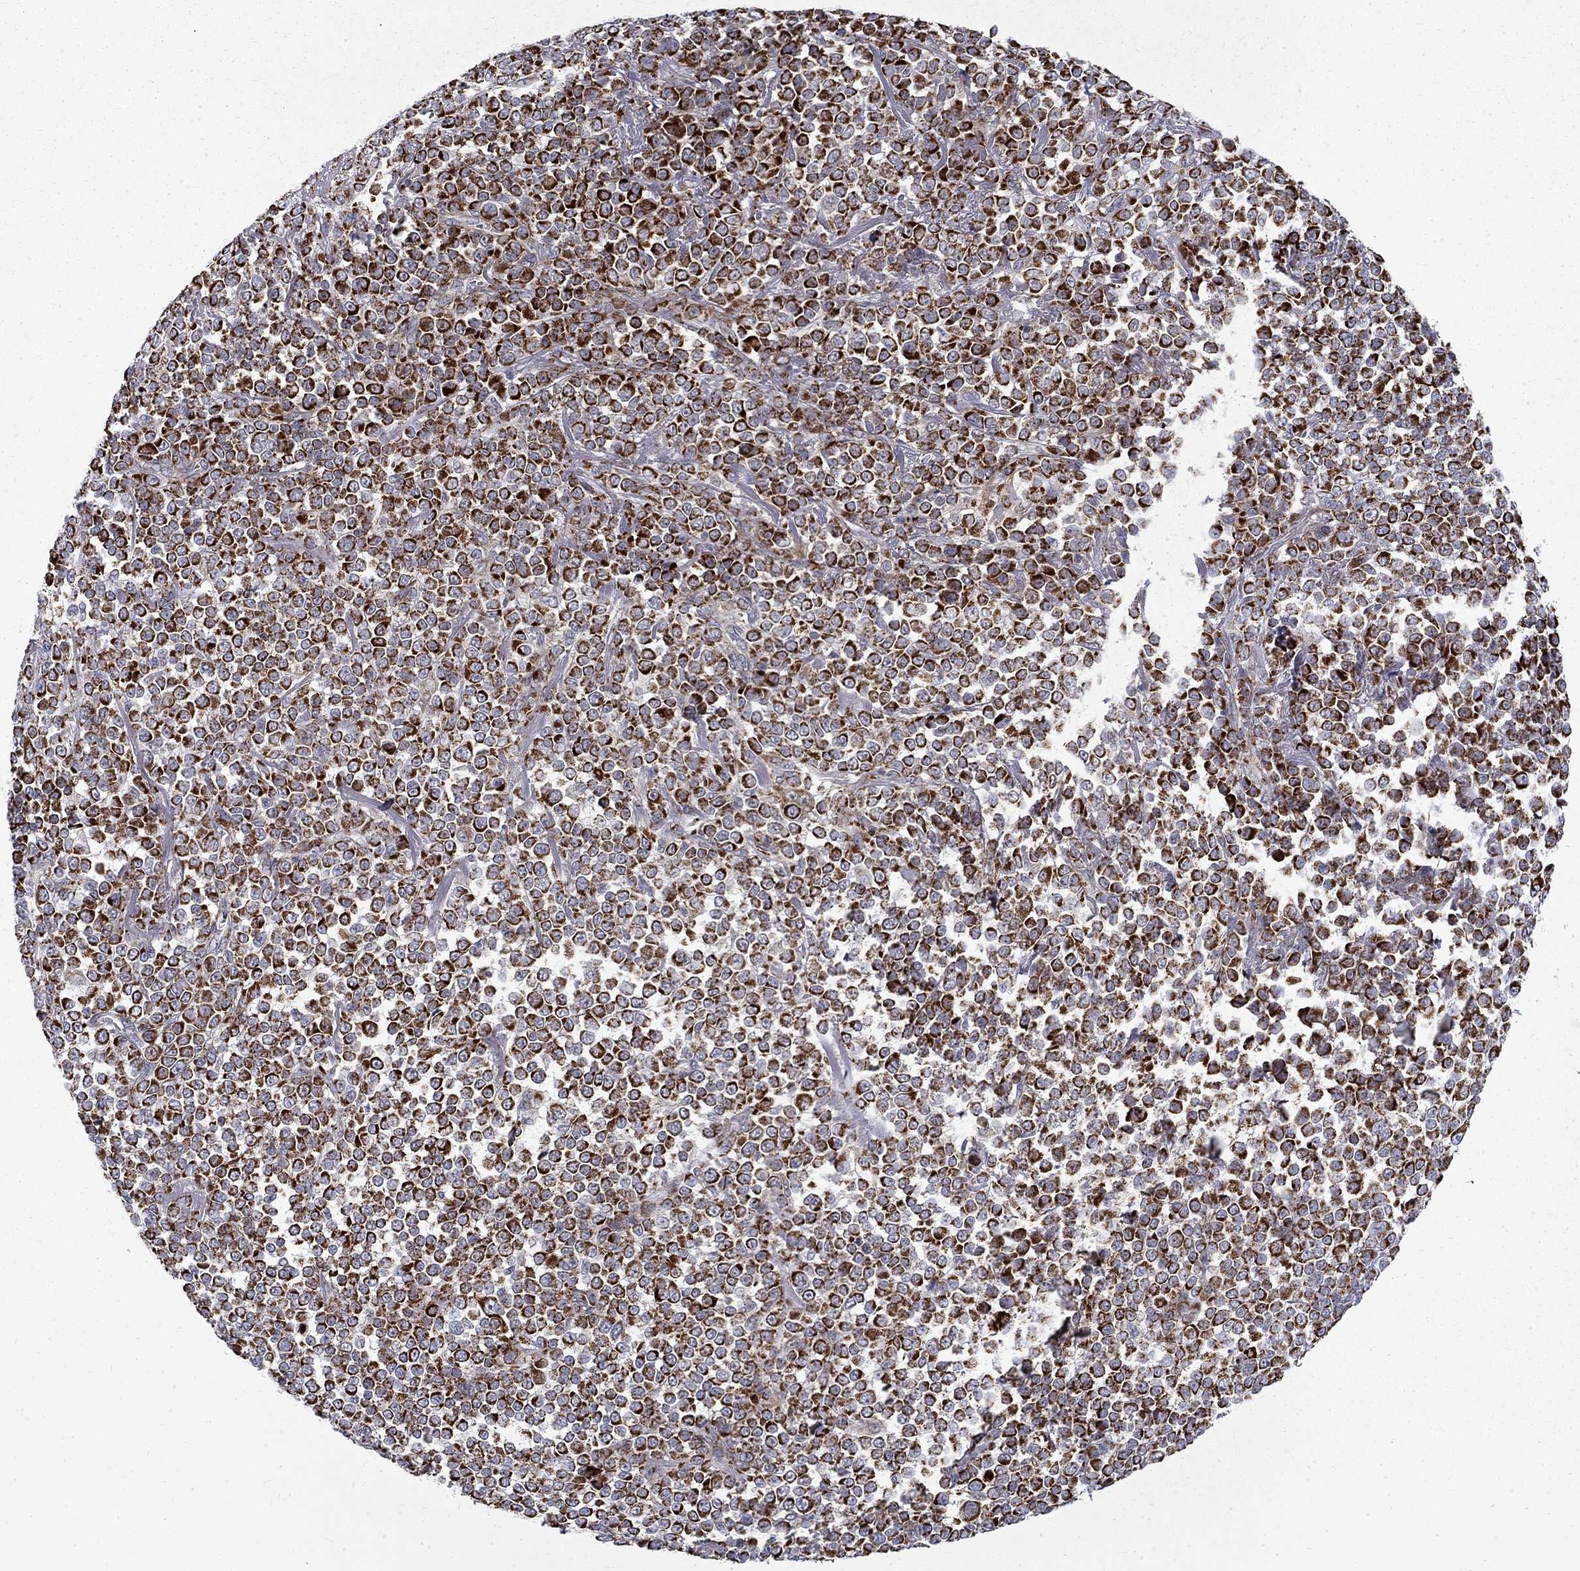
{"staining": {"intensity": "strong", "quantity": ">75%", "location": "cytoplasmic/membranous"}, "tissue": "melanoma", "cell_type": "Tumor cells", "image_type": "cancer", "snomed": [{"axis": "morphology", "description": "Malignant melanoma, NOS"}, {"axis": "topography", "description": "Skin"}], "caption": "Immunohistochemical staining of melanoma shows strong cytoplasmic/membranous protein positivity in approximately >75% of tumor cells.", "gene": "PCBP3", "patient": {"sex": "female", "age": 95}}